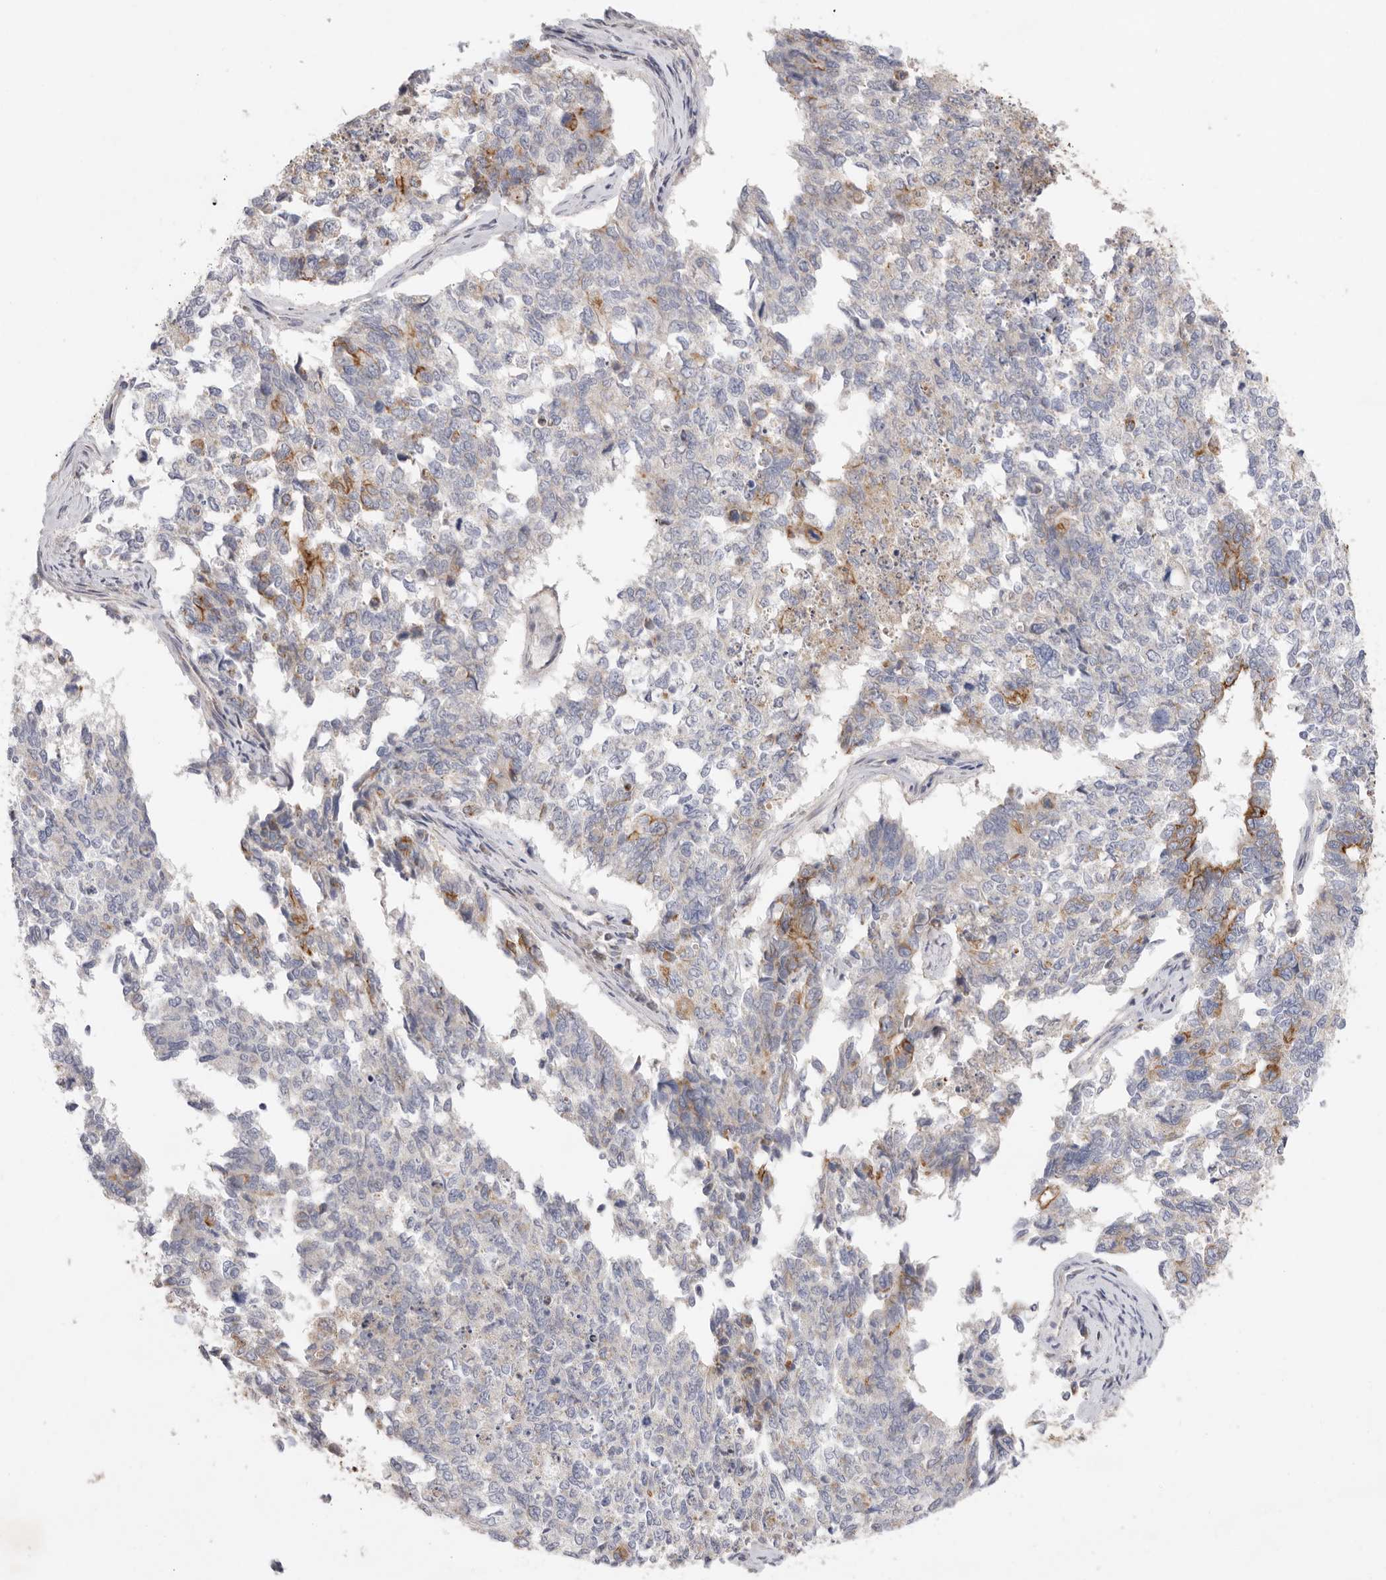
{"staining": {"intensity": "moderate", "quantity": "<25%", "location": "cytoplasmic/membranous"}, "tissue": "cervical cancer", "cell_type": "Tumor cells", "image_type": "cancer", "snomed": [{"axis": "morphology", "description": "Squamous cell carcinoma, NOS"}, {"axis": "topography", "description": "Cervix"}], "caption": "A brown stain shows moderate cytoplasmic/membranous staining of a protein in human squamous cell carcinoma (cervical) tumor cells.", "gene": "USH1C", "patient": {"sex": "female", "age": 63}}